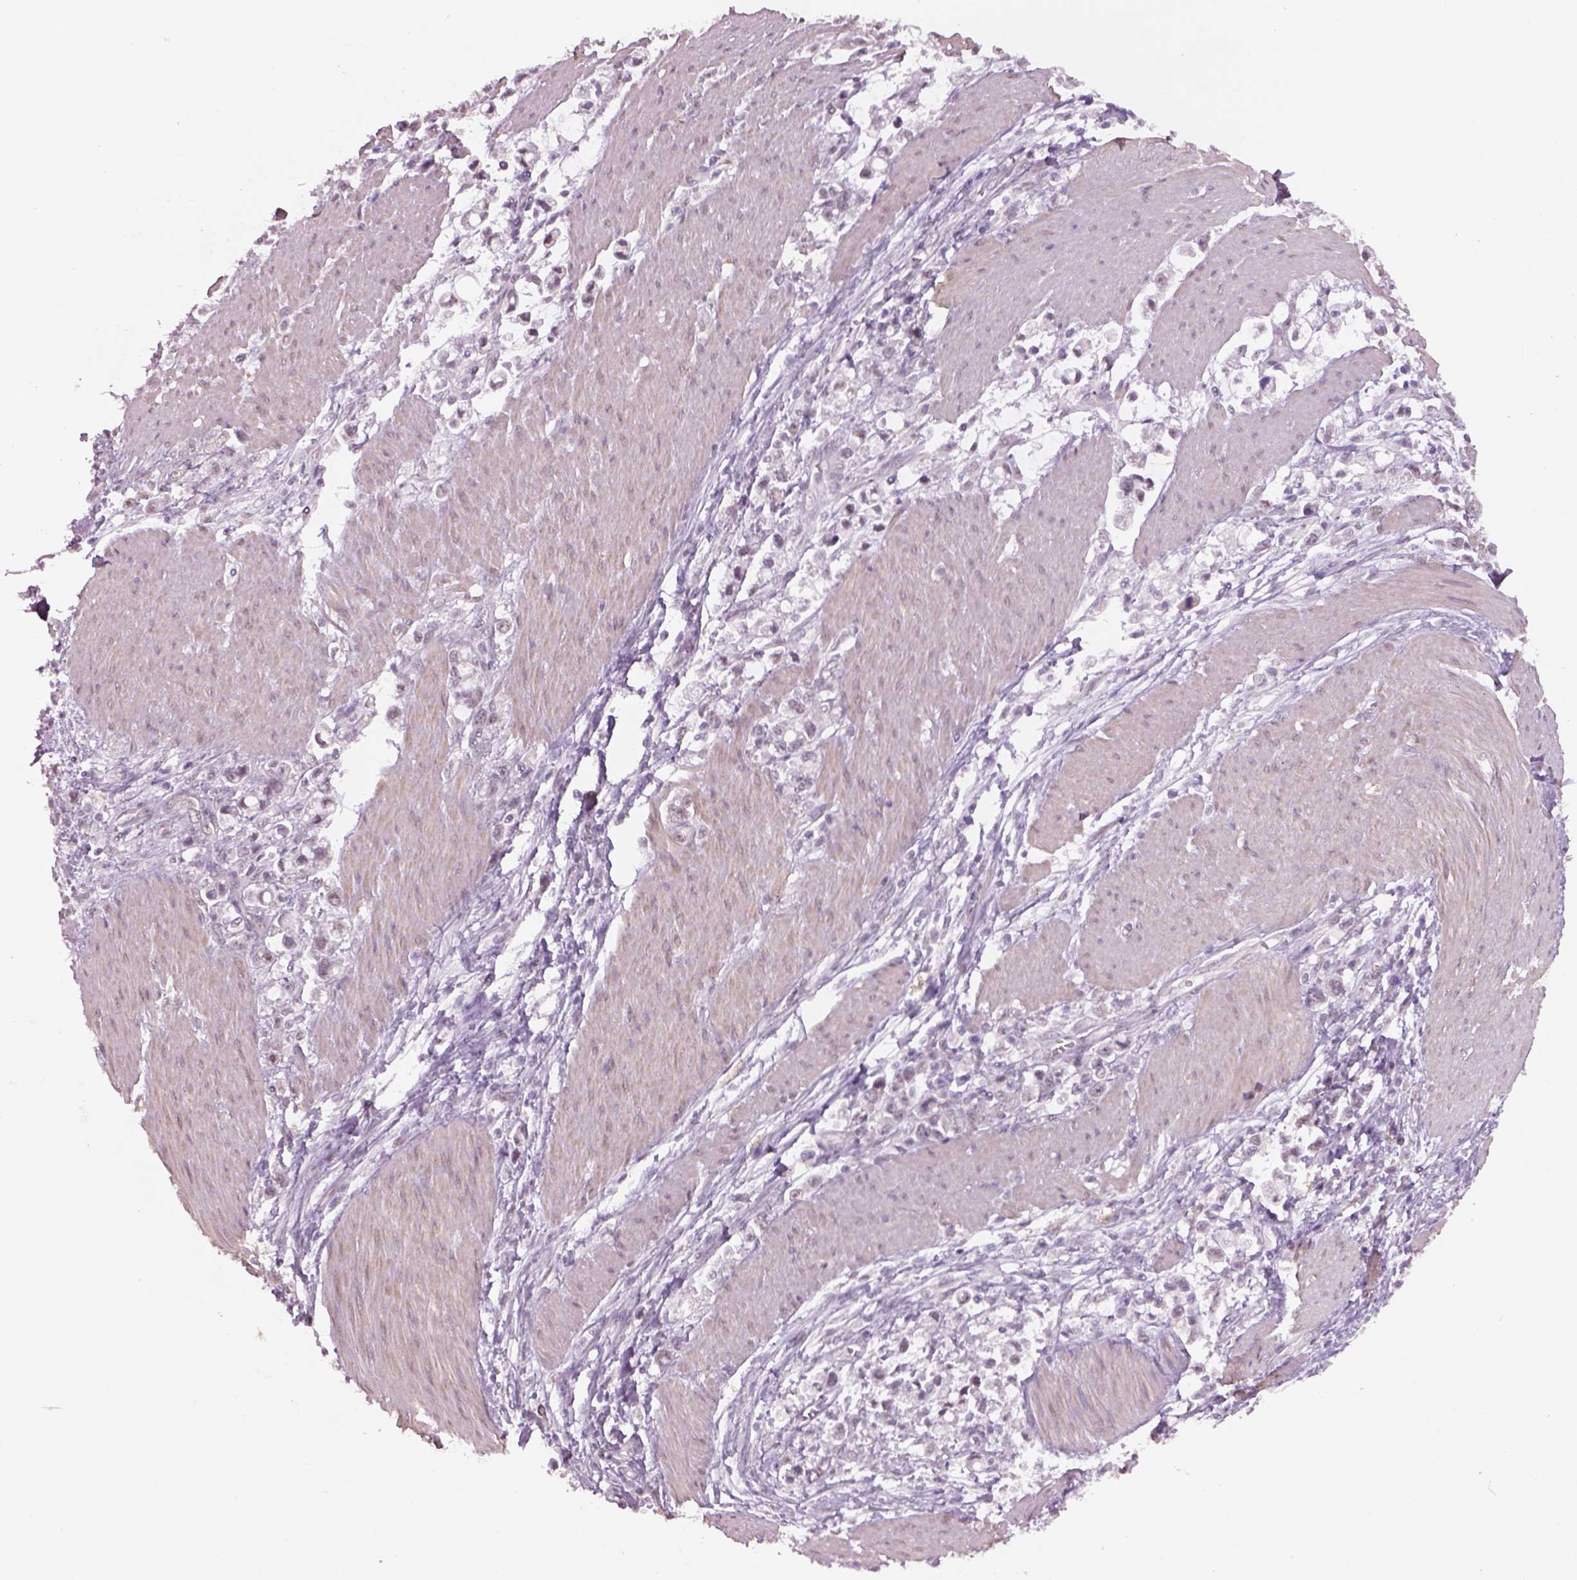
{"staining": {"intensity": "negative", "quantity": "none", "location": "none"}, "tissue": "stomach cancer", "cell_type": "Tumor cells", "image_type": "cancer", "snomed": [{"axis": "morphology", "description": "Adenocarcinoma, NOS"}, {"axis": "topography", "description": "Stomach"}], "caption": "Stomach adenocarcinoma was stained to show a protein in brown. There is no significant positivity in tumor cells.", "gene": "NAT8", "patient": {"sex": "male", "age": 63}}